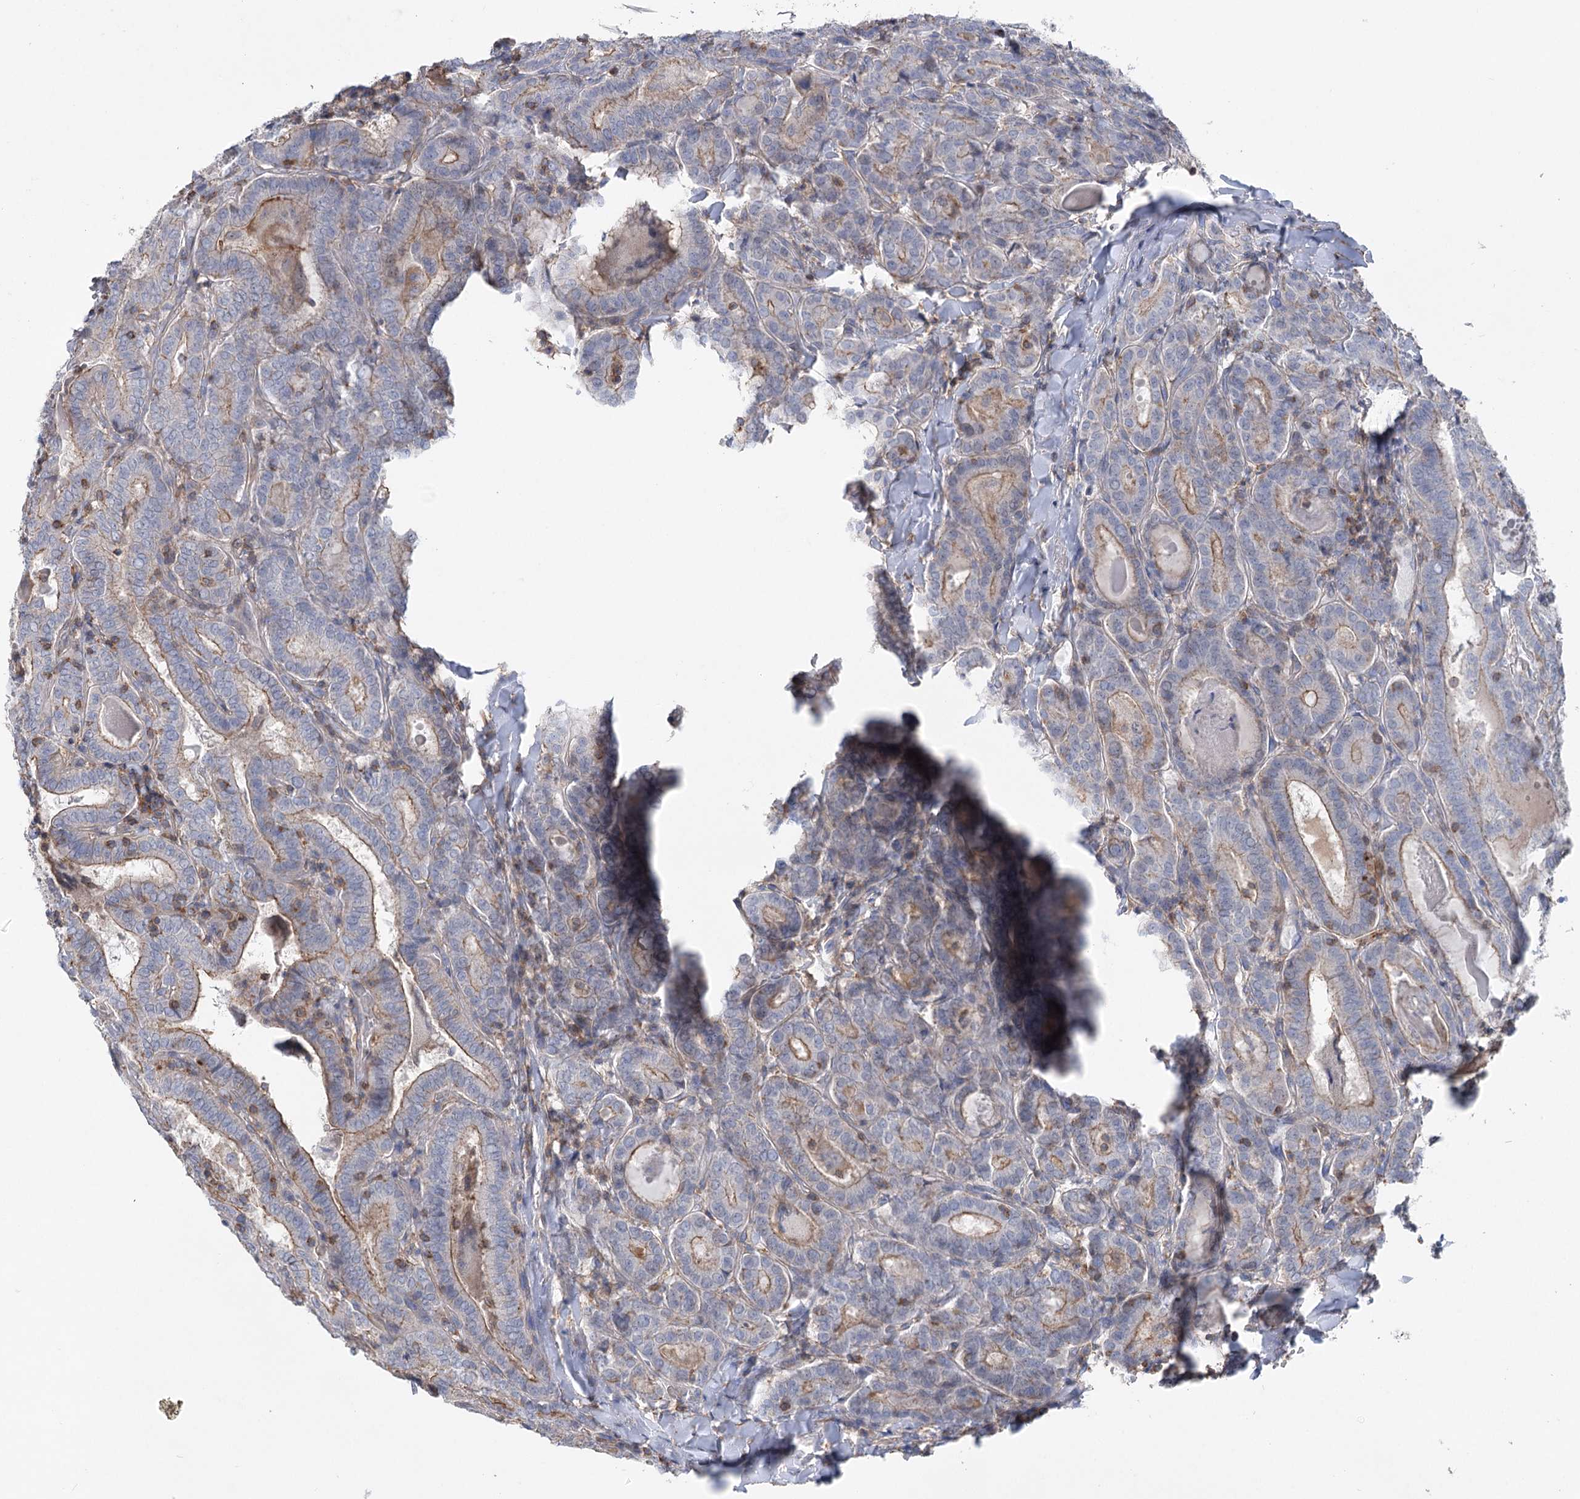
{"staining": {"intensity": "moderate", "quantity": "25%-75%", "location": "cytoplasmic/membranous"}, "tissue": "thyroid cancer", "cell_type": "Tumor cells", "image_type": "cancer", "snomed": [{"axis": "morphology", "description": "Papillary adenocarcinoma, NOS"}, {"axis": "topography", "description": "Thyroid gland"}], "caption": "Immunohistochemistry staining of thyroid cancer (papillary adenocarcinoma), which demonstrates medium levels of moderate cytoplasmic/membranous expression in approximately 25%-75% of tumor cells indicating moderate cytoplasmic/membranous protein expression. The staining was performed using DAB (3,3'-diaminobenzidine) (brown) for protein detection and nuclei were counterstained in hematoxylin (blue).", "gene": "LARP1B", "patient": {"sex": "female", "age": 72}}